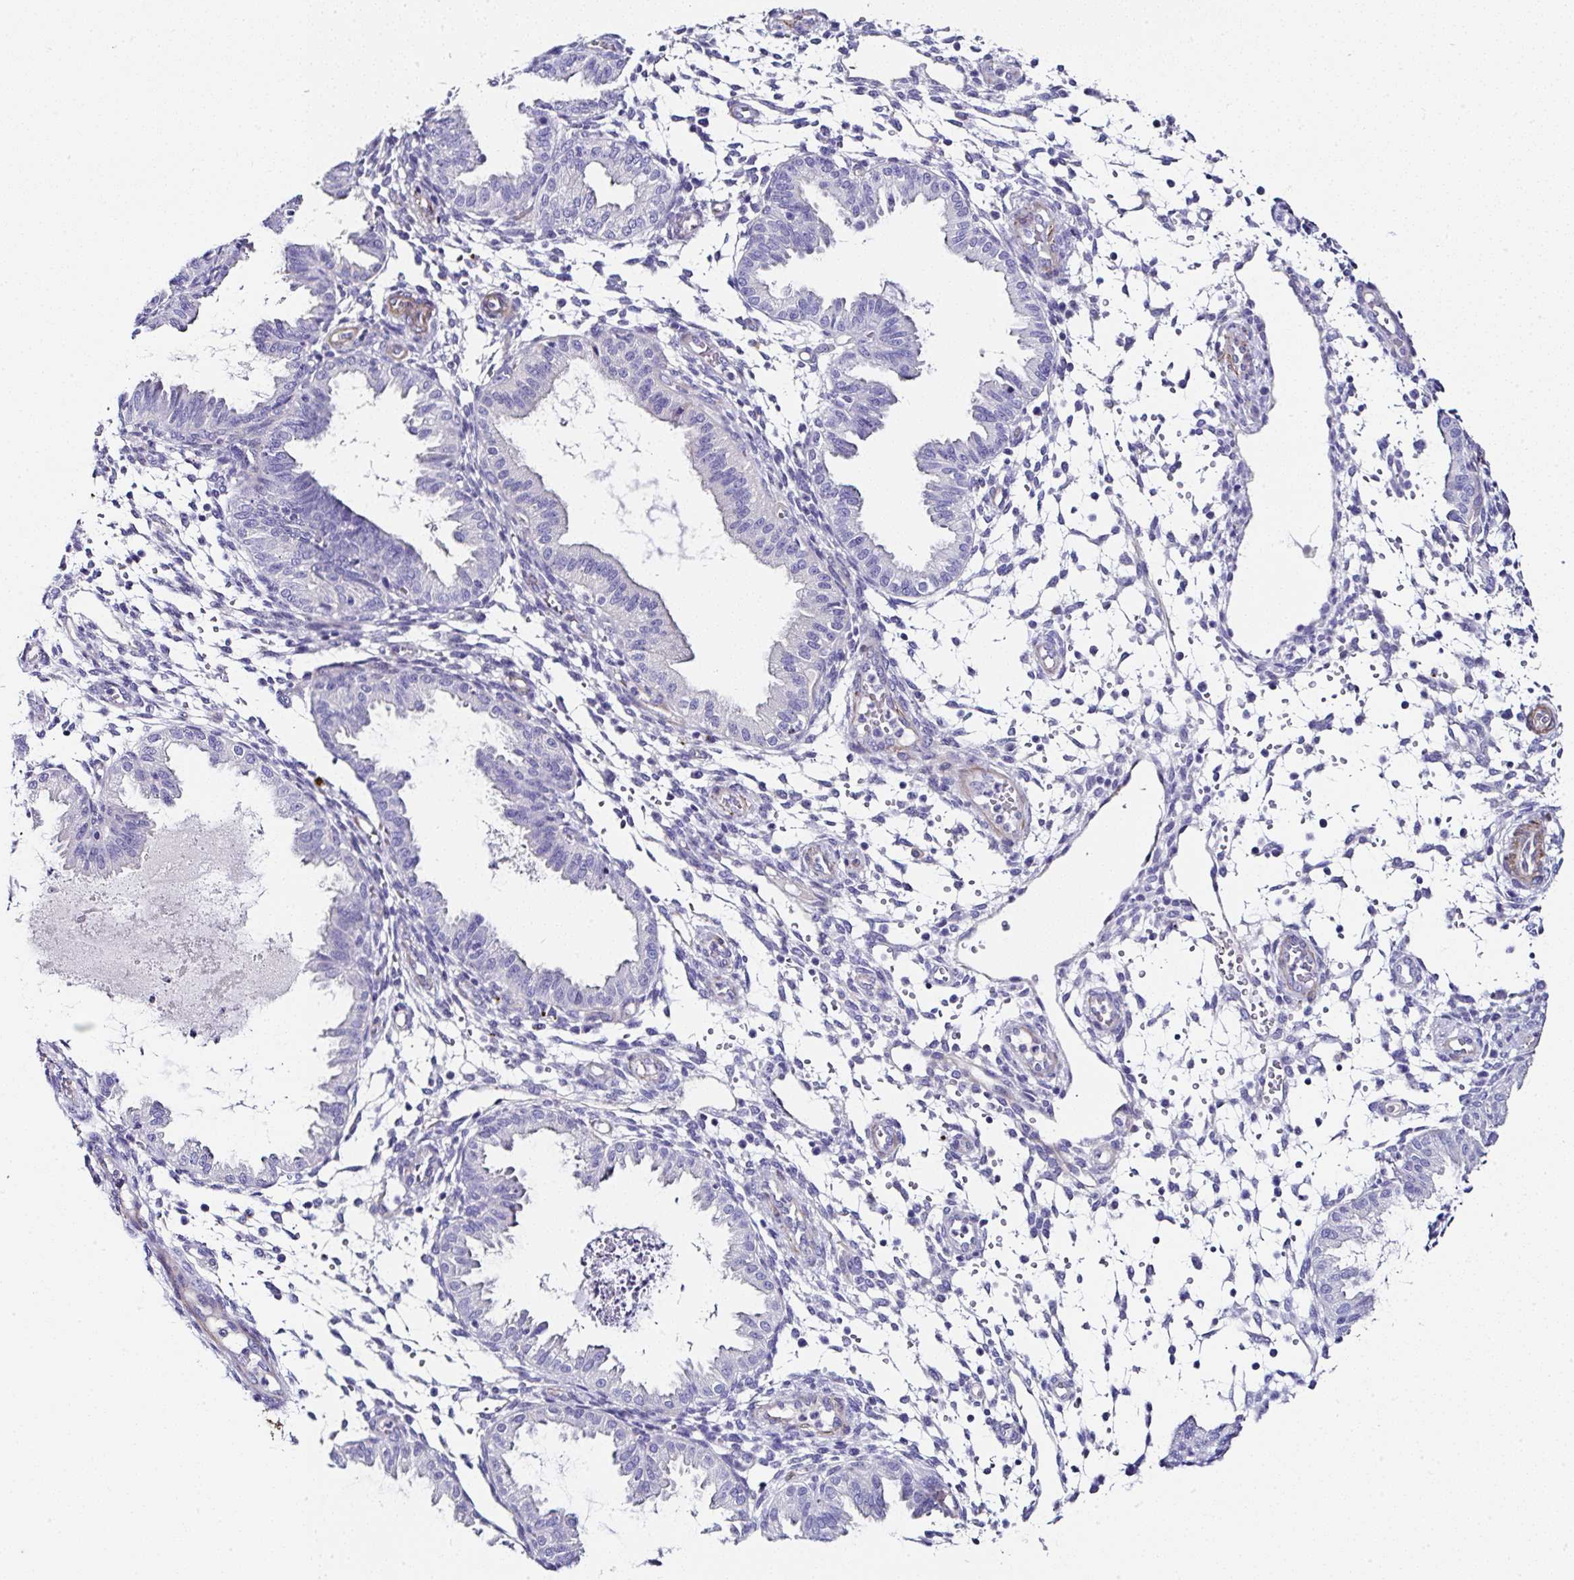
{"staining": {"intensity": "negative", "quantity": "none", "location": "none"}, "tissue": "endometrium", "cell_type": "Cells in endometrial stroma", "image_type": "normal", "snomed": [{"axis": "morphology", "description": "Normal tissue, NOS"}, {"axis": "topography", "description": "Endometrium"}], "caption": "Immunohistochemistry (IHC) of unremarkable endometrium displays no staining in cells in endometrial stroma. (DAB (3,3'-diaminobenzidine) IHC with hematoxylin counter stain).", "gene": "PPFIA4", "patient": {"sex": "female", "age": 33}}